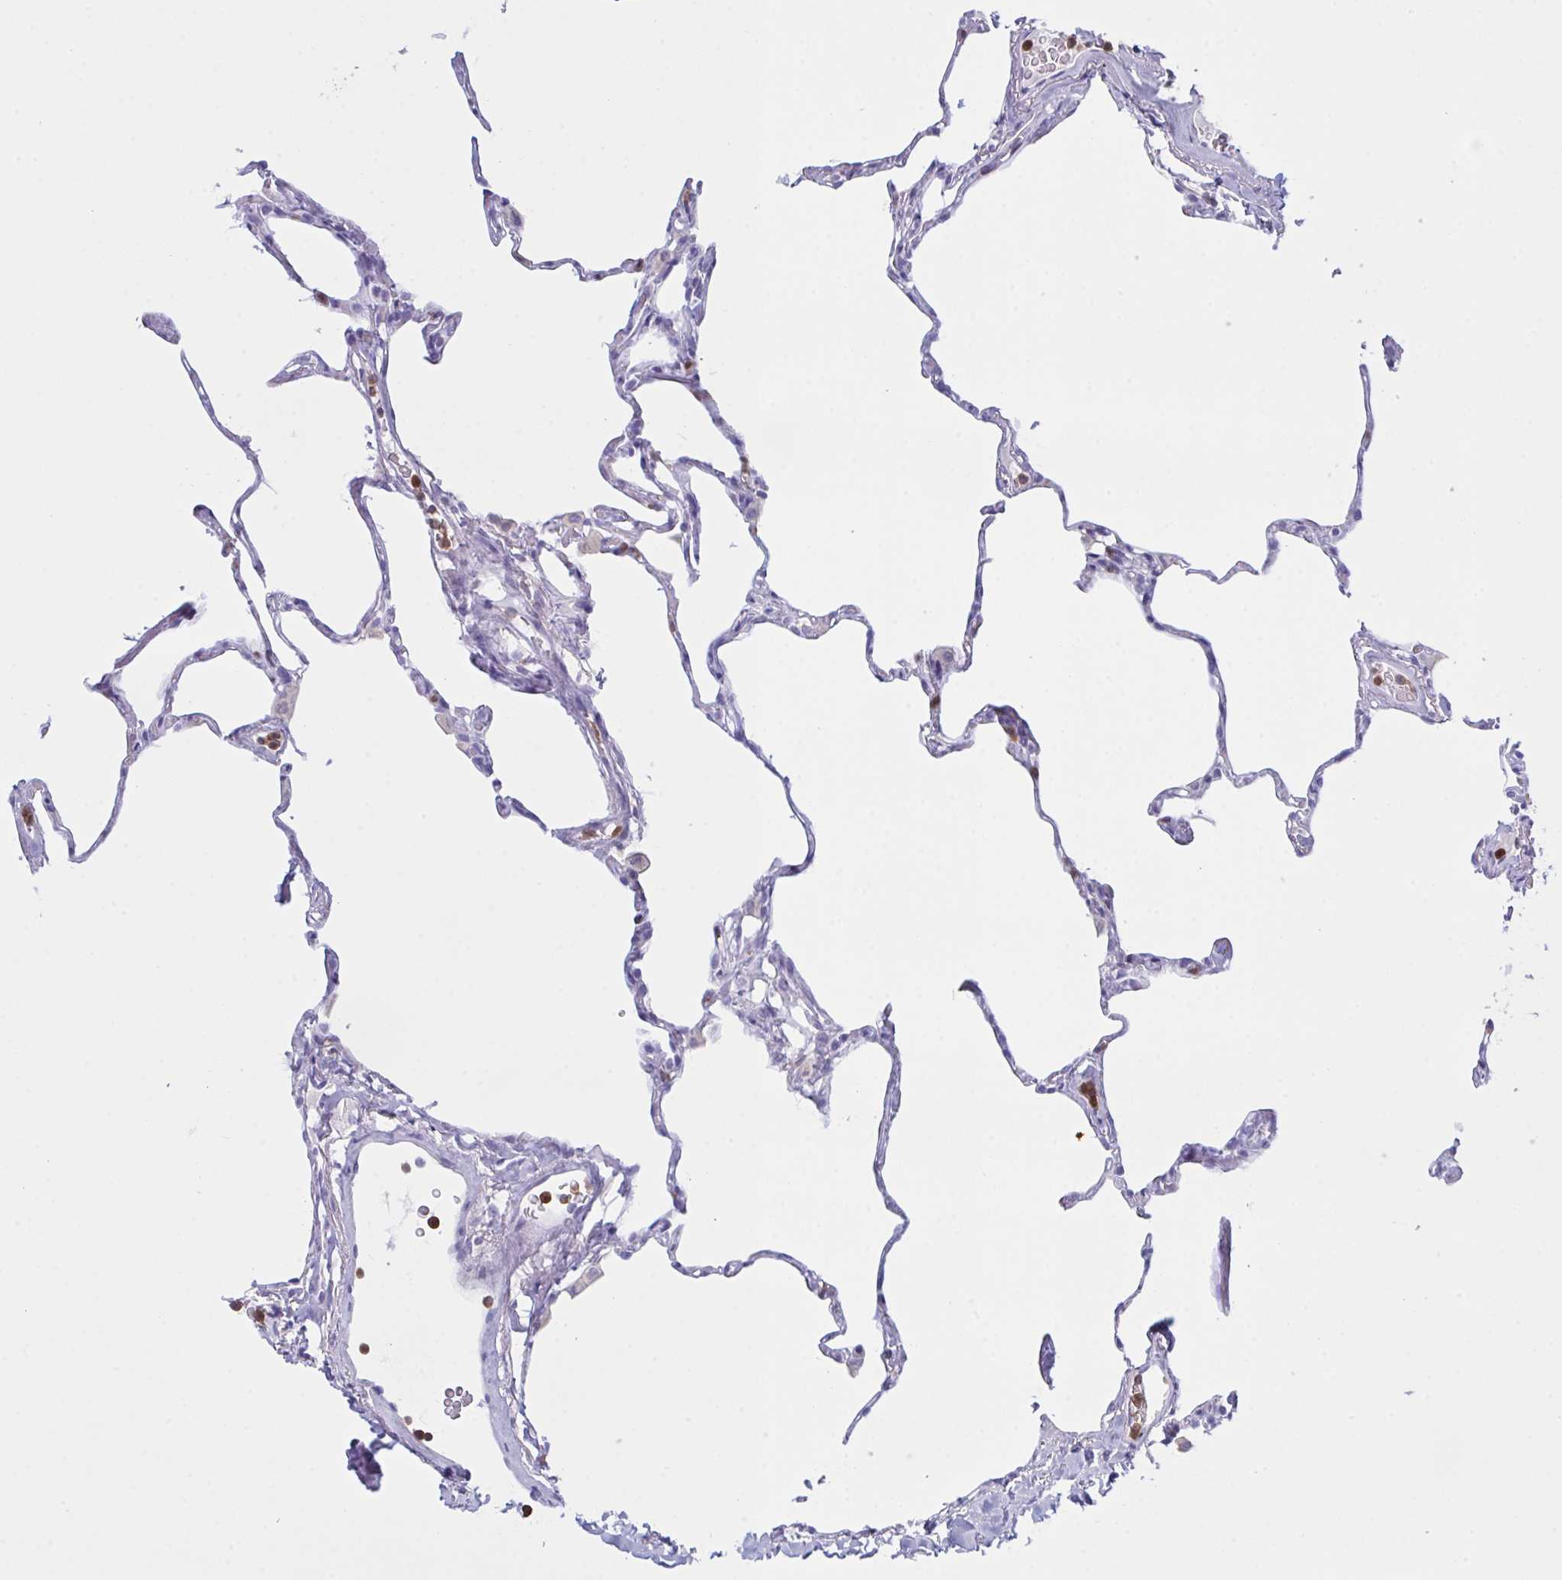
{"staining": {"intensity": "negative", "quantity": "none", "location": "none"}, "tissue": "lung", "cell_type": "Alveolar cells", "image_type": "normal", "snomed": [{"axis": "morphology", "description": "Normal tissue, NOS"}, {"axis": "topography", "description": "Lung"}], "caption": "A photomicrograph of lung stained for a protein demonstrates no brown staining in alveolar cells. (IHC, brightfield microscopy, high magnification).", "gene": "MYO1F", "patient": {"sex": "male", "age": 65}}